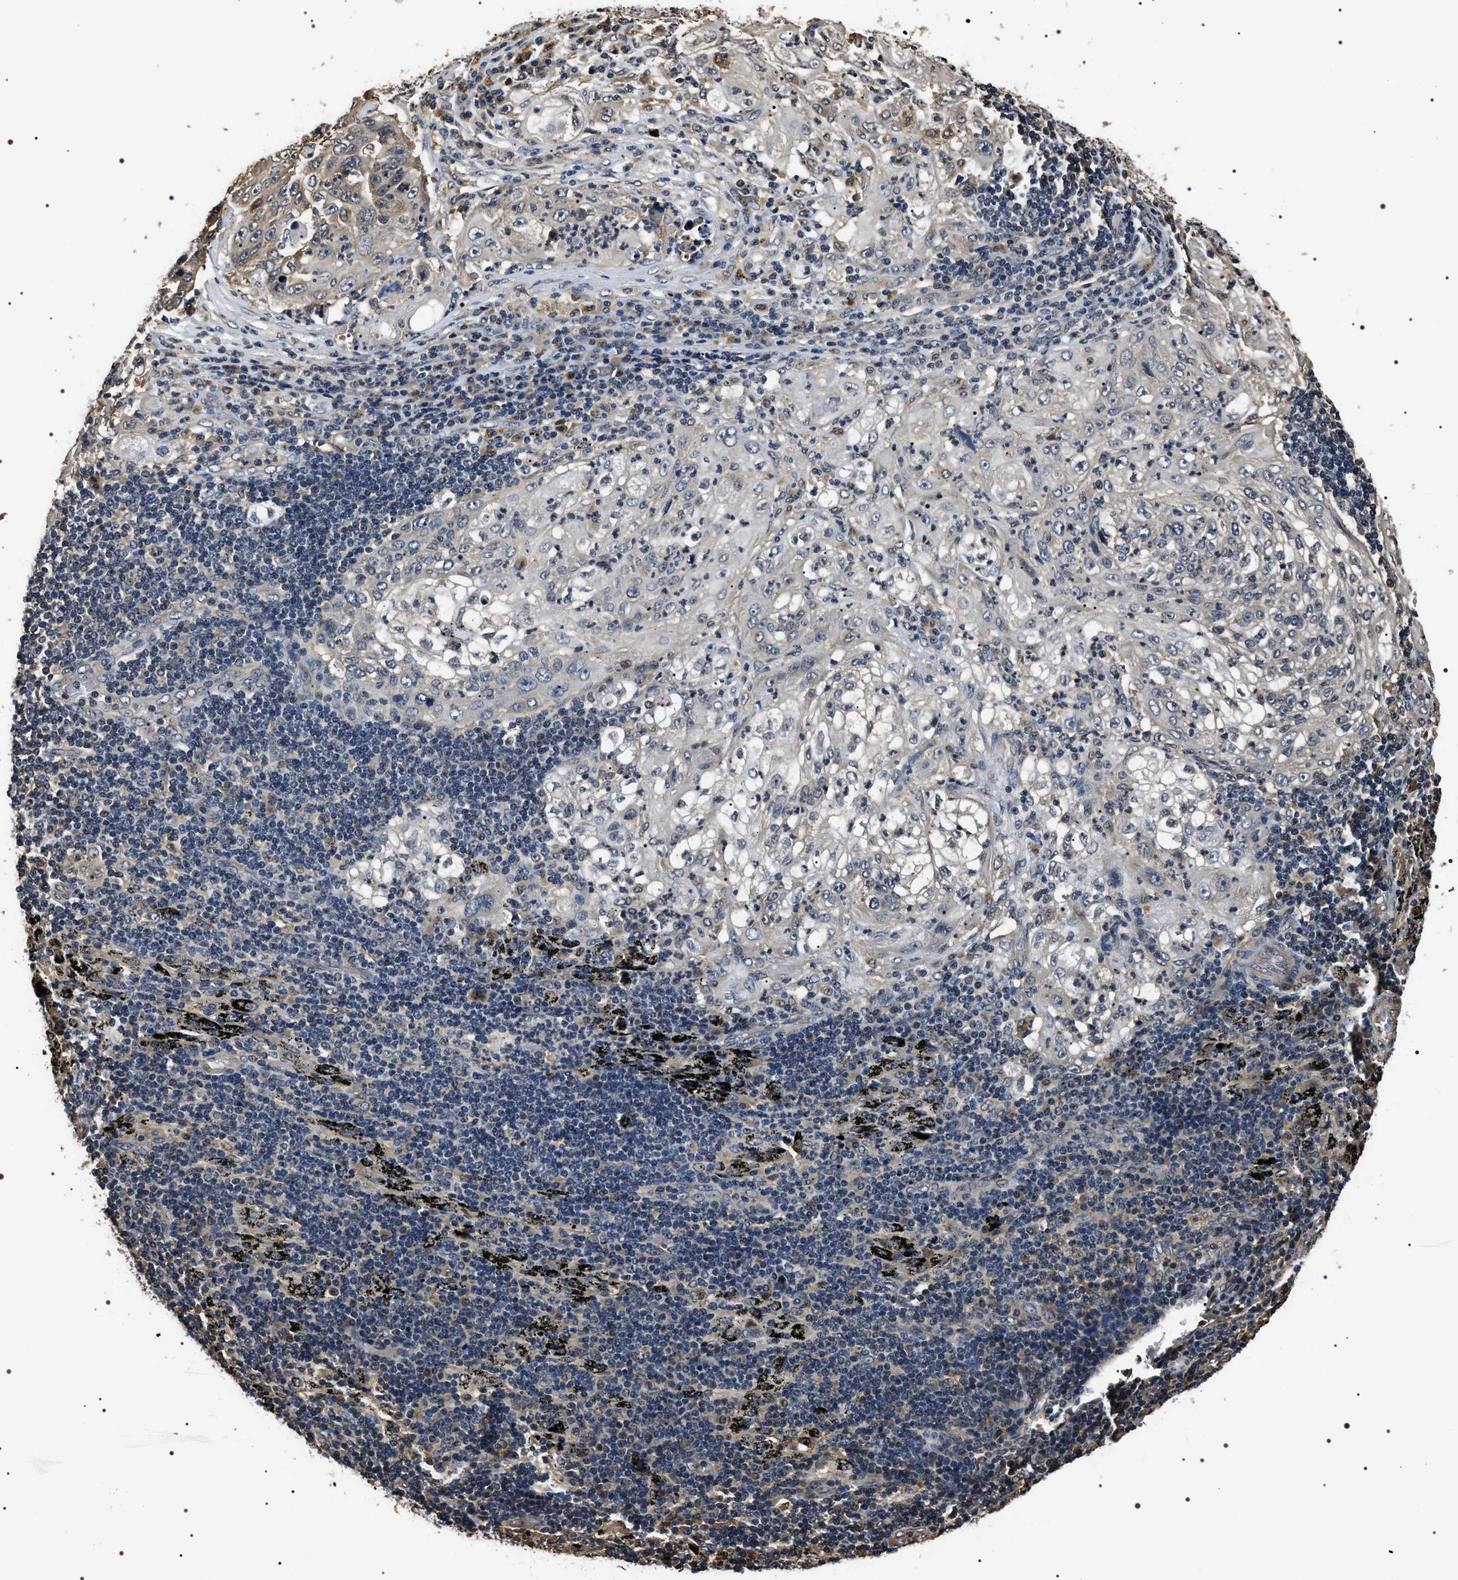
{"staining": {"intensity": "weak", "quantity": "<25%", "location": "cytoplasmic/membranous"}, "tissue": "lung cancer", "cell_type": "Tumor cells", "image_type": "cancer", "snomed": [{"axis": "morphology", "description": "Inflammation, NOS"}, {"axis": "morphology", "description": "Squamous cell carcinoma, NOS"}, {"axis": "topography", "description": "Lymph node"}, {"axis": "topography", "description": "Soft tissue"}, {"axis": "topography", "description": "Lung"}], "caption": "High magnification brightfield microscopy of lung cancer stained with DAB (3,3'-diaminobenzidine) (brown) and counterstained with hematoxylin (blue): tumor cells show no significant positivity.", "gene": "ARHGAP22", "patient": {"sex": "male", "age": 66}}